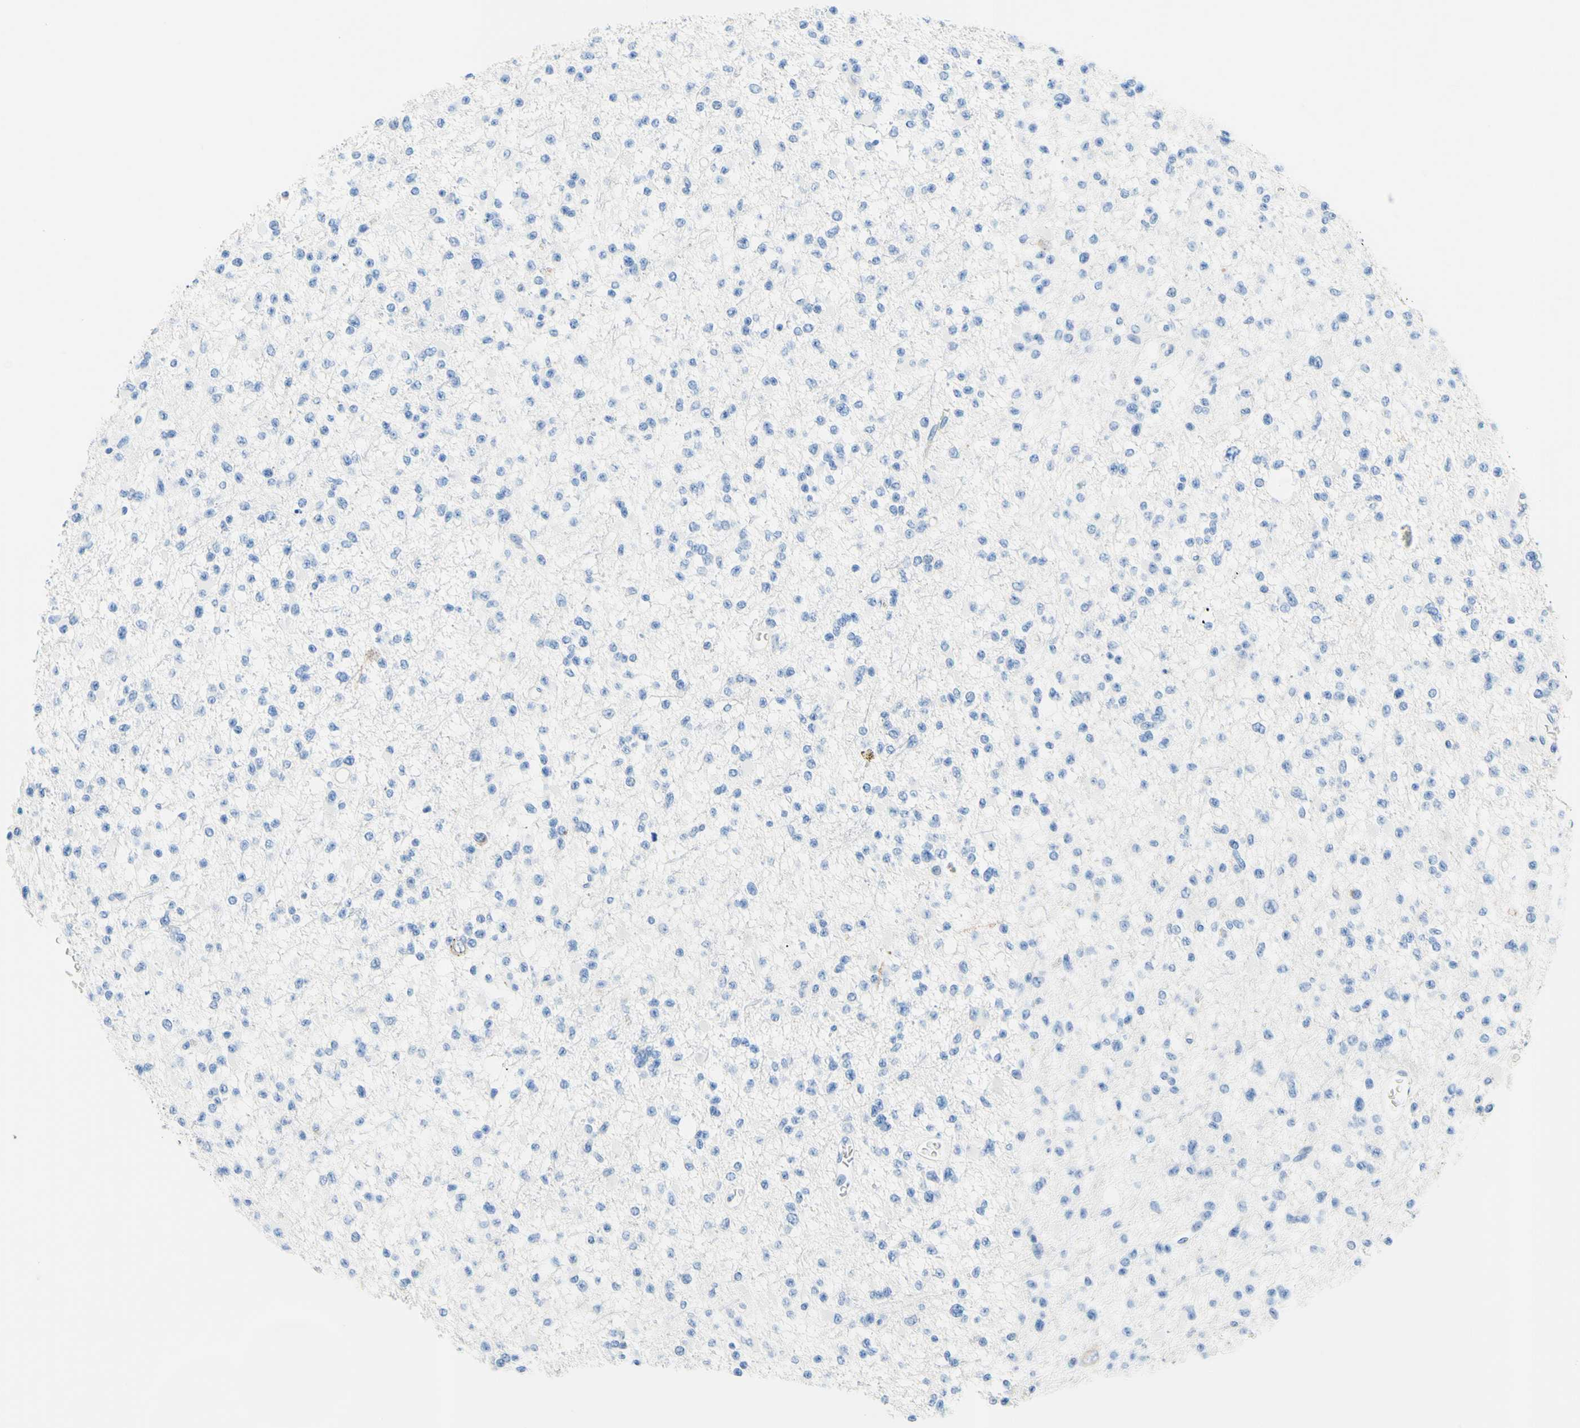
{"staining": {"intensity": "negative", "quantity": "none", "location": "none"}, "tissue": "glioma", "cell_type": "Tumor cells", "image_type": "cancer", "snomed": [{"axis": "morphology", "description": "Glioma, malignant, Low grade"}, {"axis": "topography", "description": "Brain"}], "caption": "Tumor cells show no significant protein positivity in malignant glioma (low-grade).", "gene": "HPCA", "patient": {"sex": "female", "age": 22}}